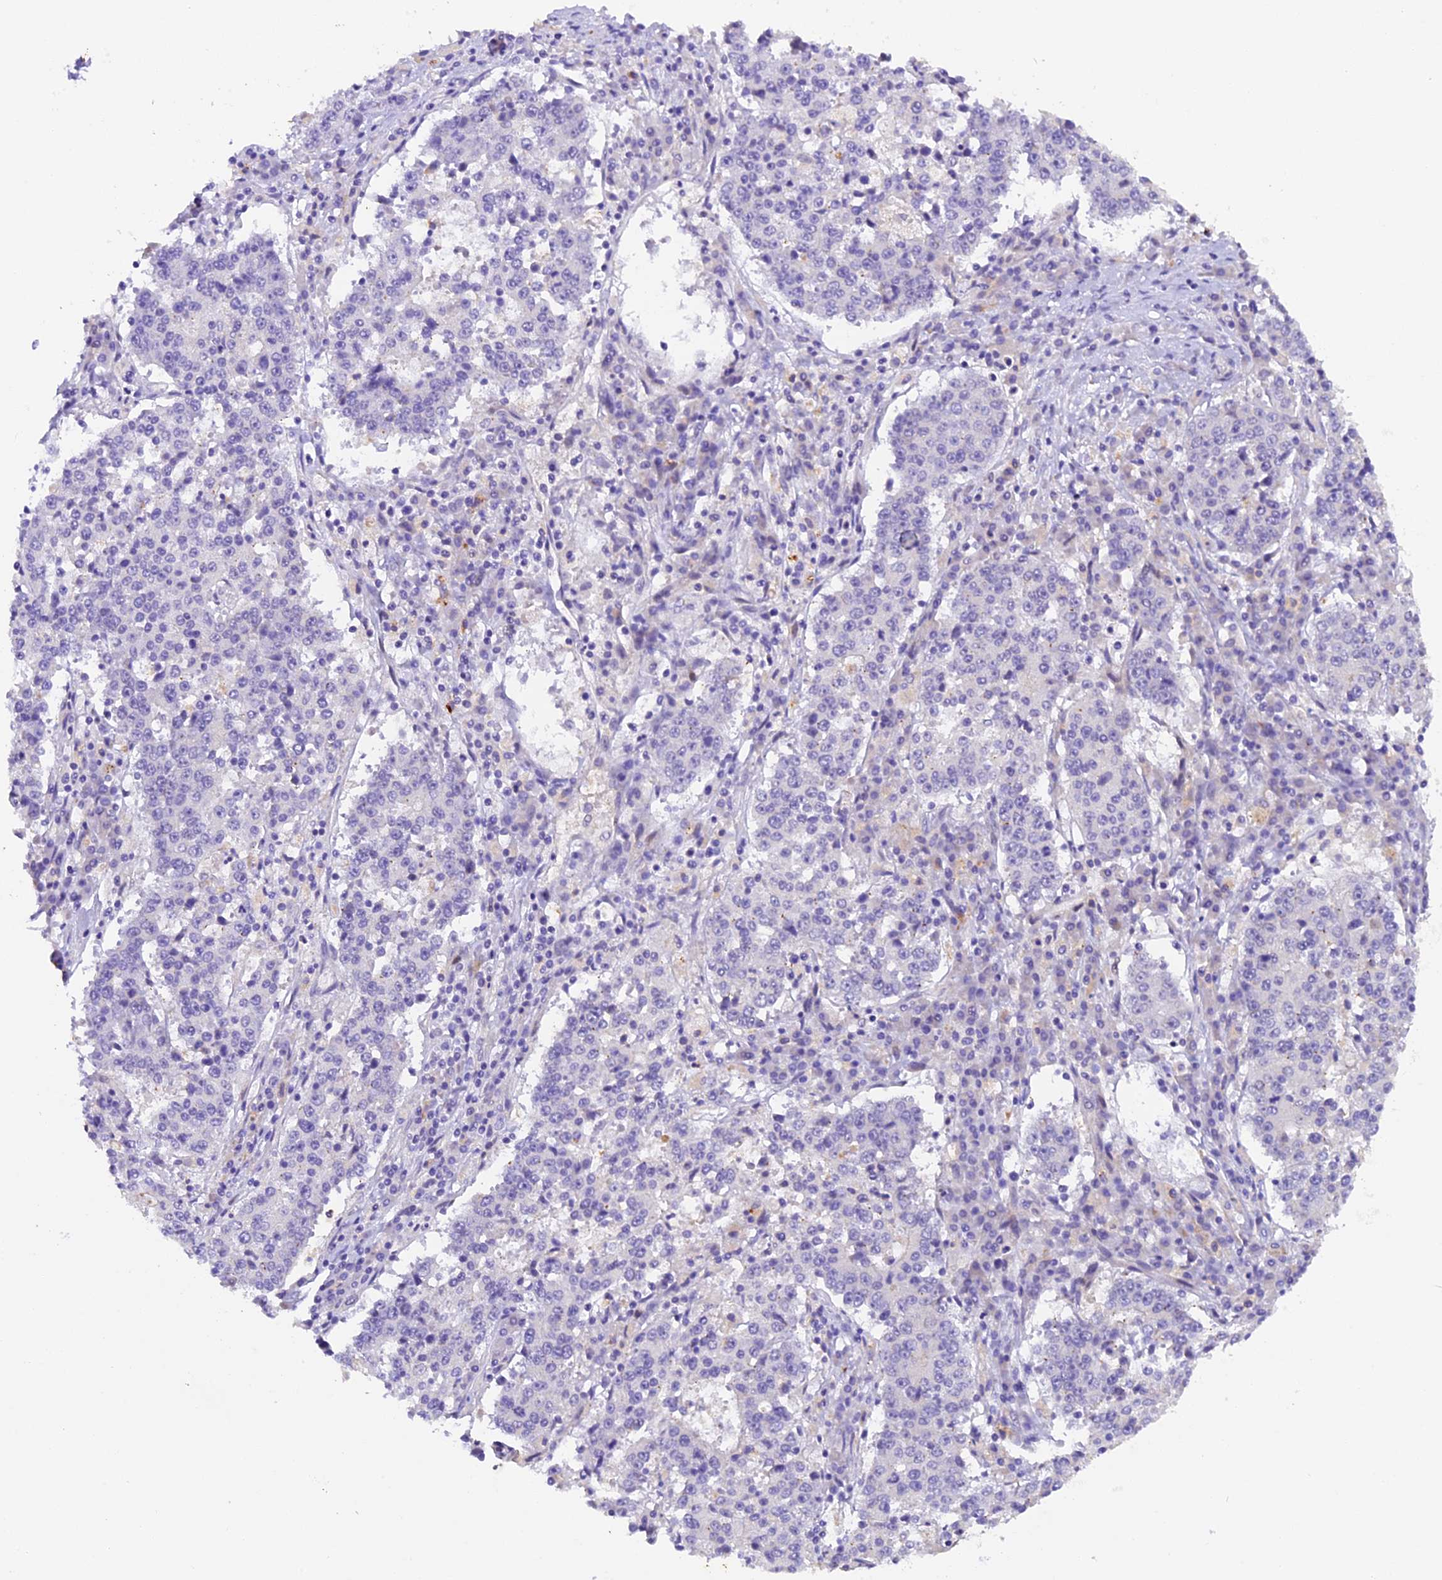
{"staining": {"intensity": "negative", "quantity": "none", "location": "none"}, "tissue": "stomach cancer", "cell_type": "Tumor cells", "image_type": "cancer", "snomed": [{"axis": "morphology", "description": "Adenocarcinoma, NOS"}, {"axis": "topography", "description": "Stomach"}], "caption": "A high-resolution micrograph shows immunohistochemistry (IHC) staining of adenocarcinoma (stomach), which displays no significant positivity in tumor cells.", "gene": "NCK2", "patient": {"sex": "male", "age": 59}}